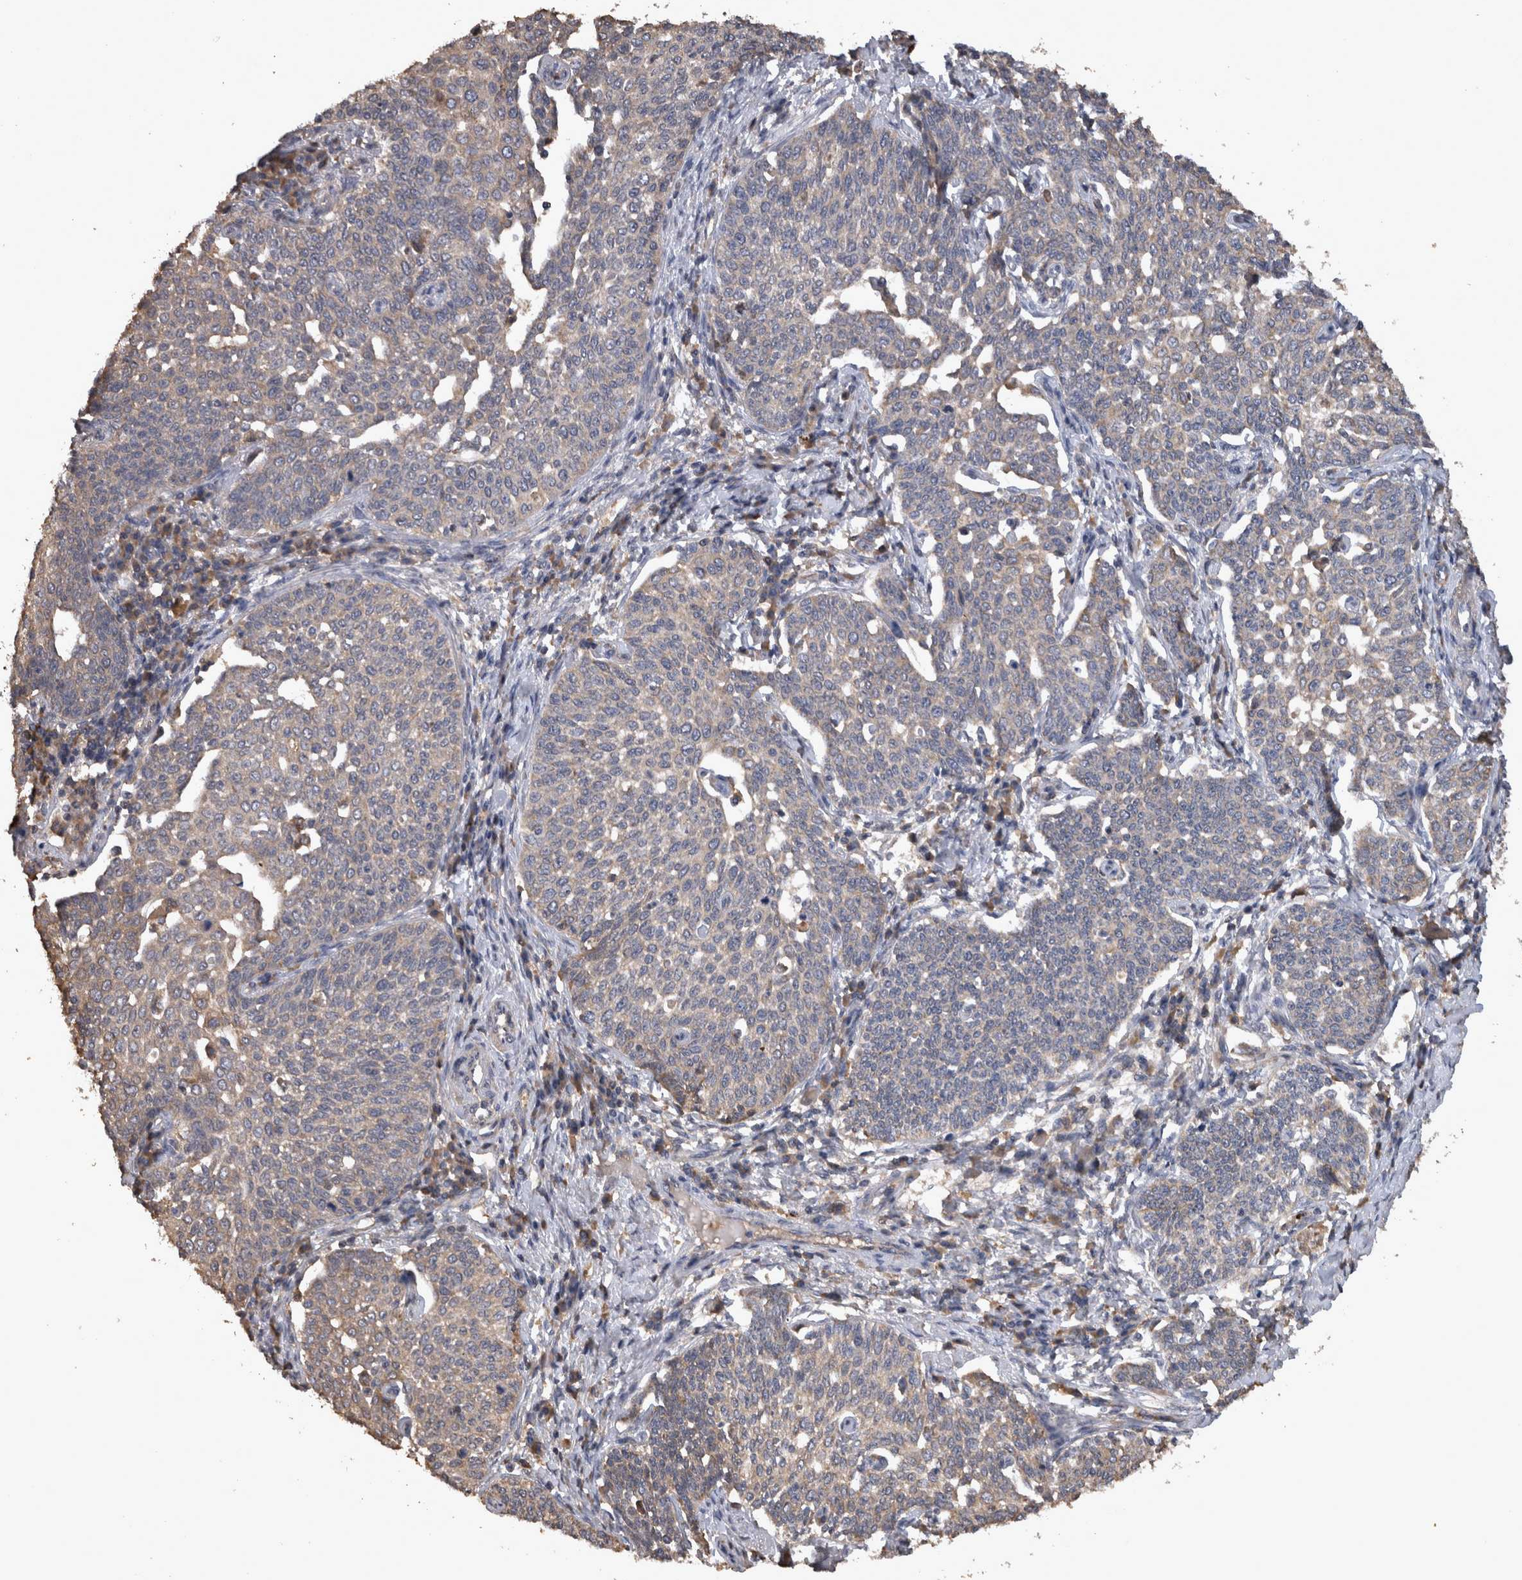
{"staining": {"intensity": "weak", "quantity": "<25%", "location": "cytoplasmic/membranous"}, "tissue": "cervical cancer", "cell_type": "Tumor cells", "image_type": "cancer", "snomed": [{"axis": "morphology", "description": "Squamous cell carcinoma, NOS"}, {"axis": "topography", "description": "Cervix"}], "caption": "Cervical cancer (squamous cell carcinoma) stained for a protein using IHC reveals no positivity tumor cells.", "gene": "TMED7", "patient": {"sex": "female", "age": 34}}